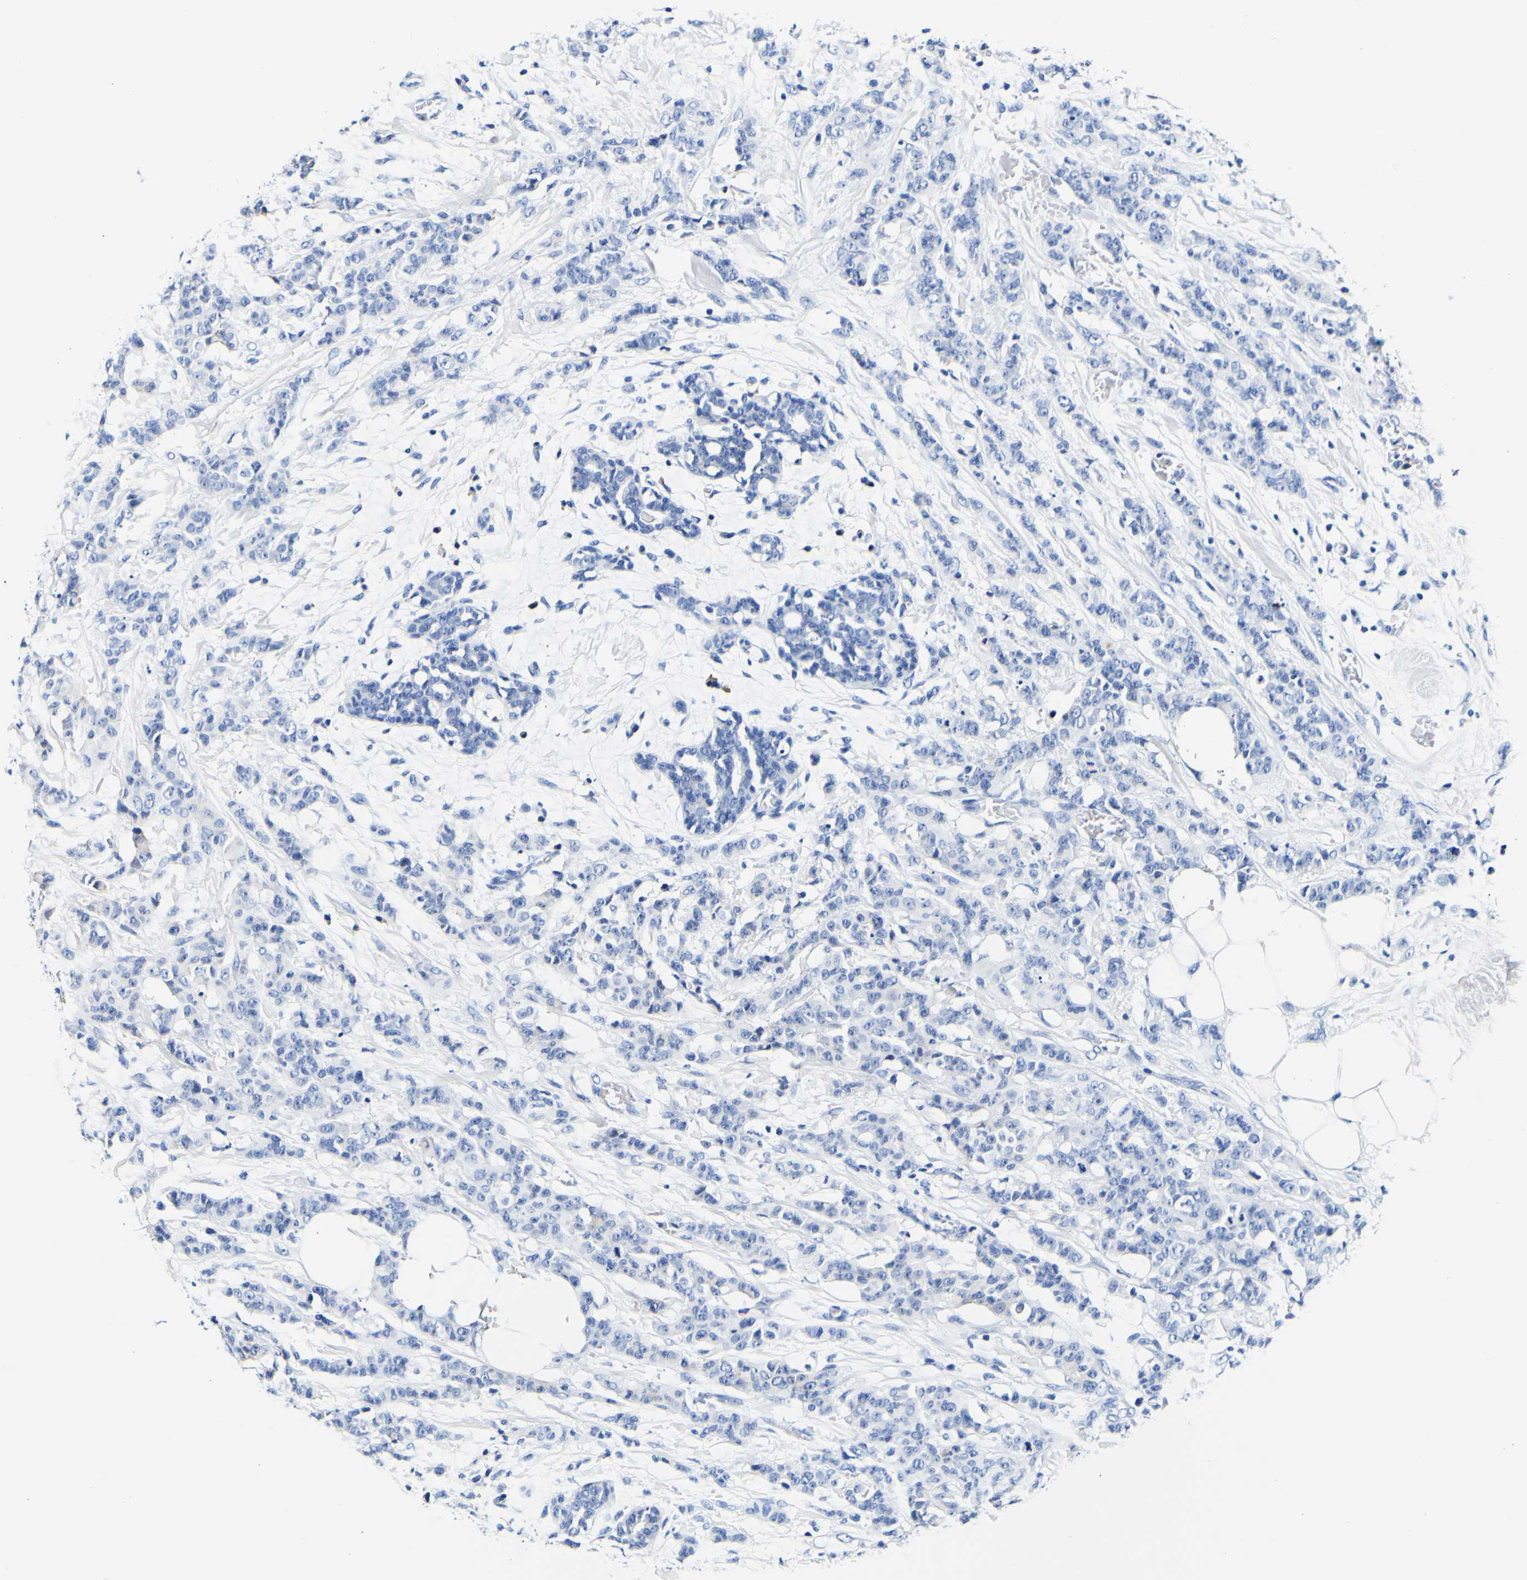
{"staining": {"intensity": "negative", "quantity": "none", "location": "none"}, "tissue": "breast cancer", "cell_type": "Tumor cells", "image_type": "cancer", "snomed": [{"axis": "morphology", "description": "Normal tissue, NOS"}, {"axis": "morphology", "description": "Duct carcinoma"}, {"axis": "topography", "description": "Breast"}], "caption": "DAB immunohistochemical staining of breast cancer reveals no significant positivity in tumor cells.", "gene": "P4HB", "patient": {"sex": "female", "age": 40}}